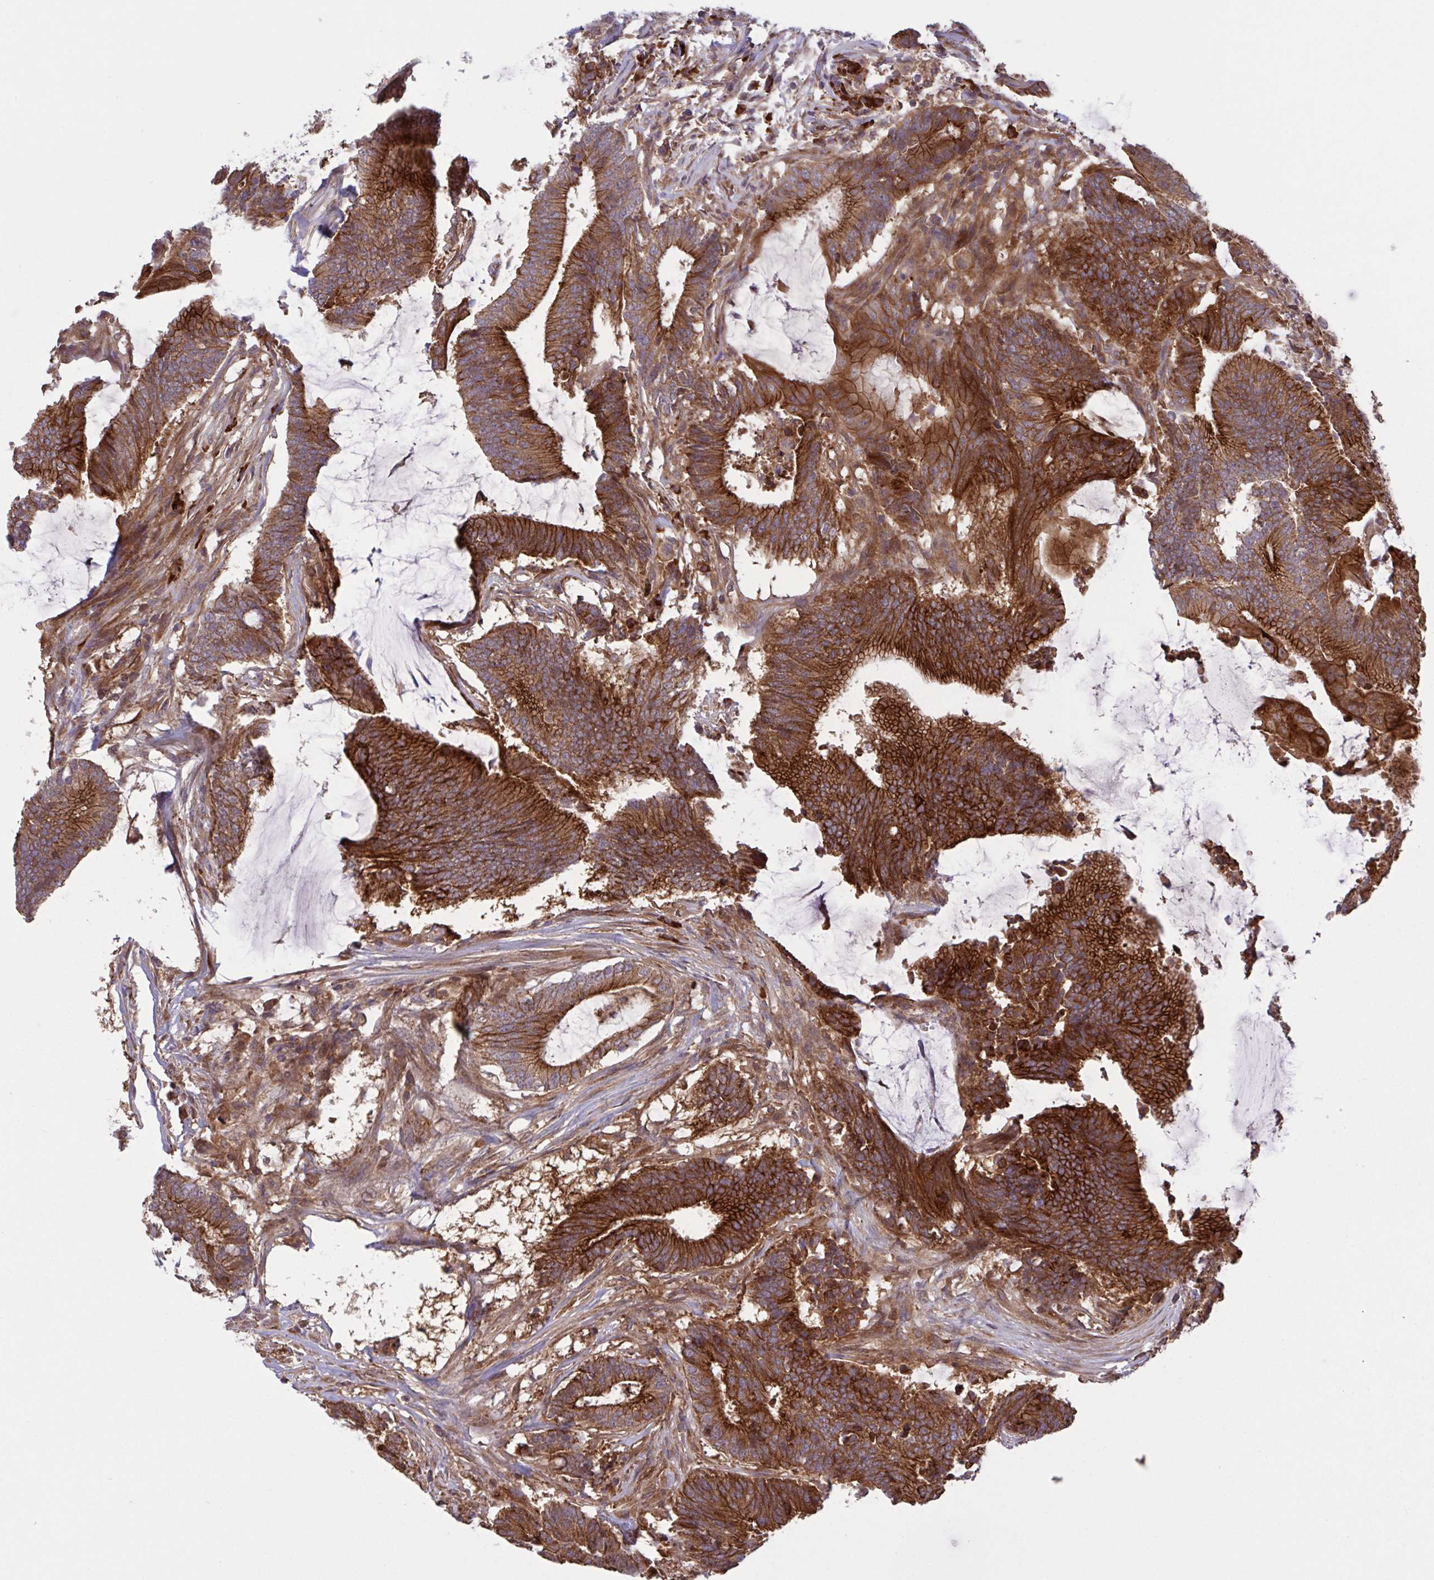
{"staining": {"intensity": "strong", "quantity": ">75%", "location": "cytoplasmic/membranous"}, "tissue": "colorectal cancer", "cell_type": "Tumor cells", "image_type": "cancer", "snomed": [{"axis": "morphology", "description": "Adenocarcinoma, NOS"}, {"axis": "topography", "description": "Colon"}], "caption": "Protein staining of colorectal cancer tissue demonstrates strong cytoplasmic/membranous expression in about >75% of tumor cells.", "gene": "INTS10", "patient": {"sex": "female", "age": 43}}